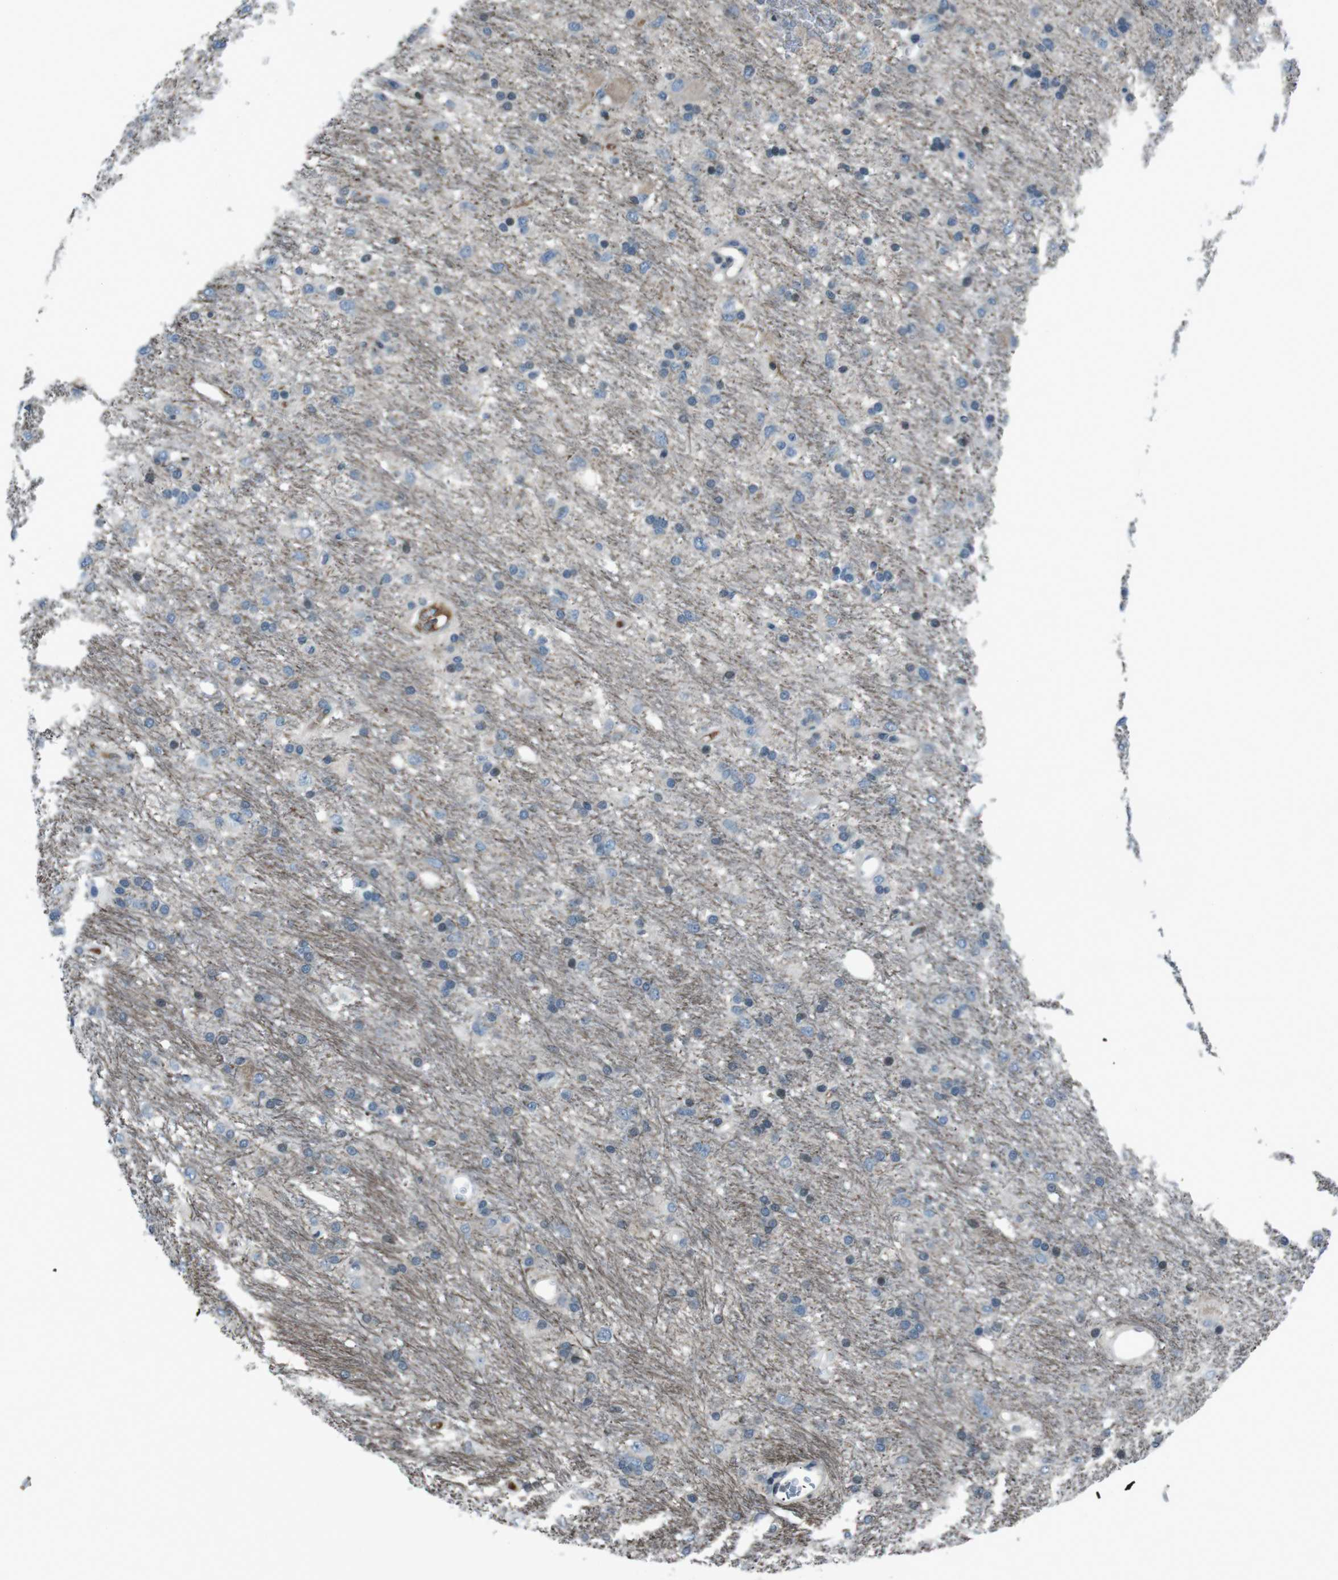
{"staining": {"intensity": "negative", "quantity": "none", "location": "none"}, "tissue": "glioma", "cell_type": "Tumor cells", "image_type": "cancer", "snomed": [{"axis": "morphology", "description": "Glioma, malignant, Low grade"}, {"axis": "topography", "description": "Brain"}], "caption": "An image of malignant glioma (low-grade) stained for a protein demonstrates no brown staining in tumor cells.", "gene": "UGT1A6", "patient": {"sex": "male", "age": 77}}